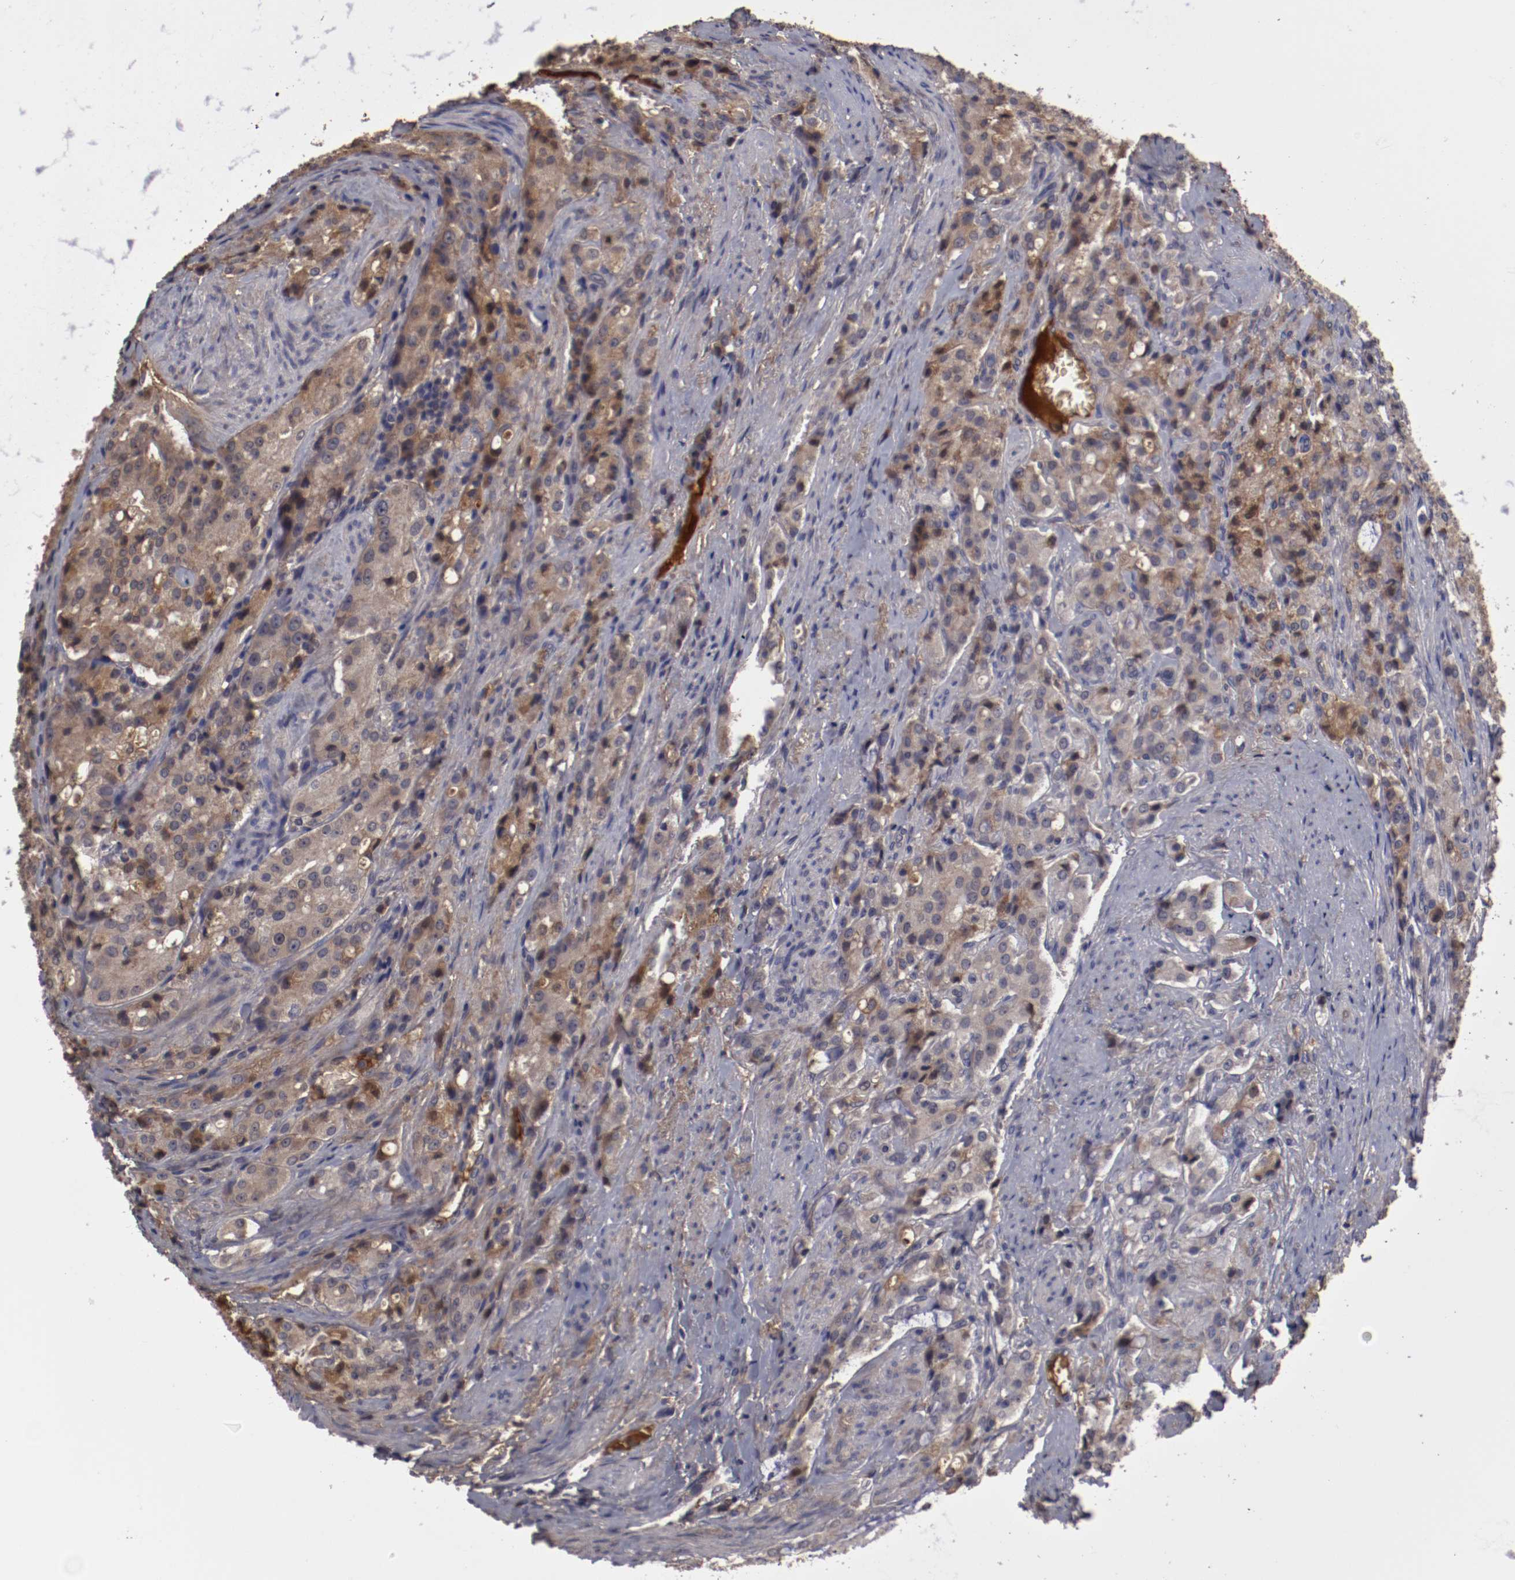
{"staining": {"intensity": "moderate", "quantity": "25%-75%", "location": "cytoplasmic/membranous"}, "tissue": "prostate cancer", "cell_type": "Tumor cells", "image_type": "cancer", "snomed": [{"axis": "morphology", "description": "Adenocarcinoma, Medium grade"}, {"axis": "topography", "description": "Prostate"}], "caption": "Prostate medium-grade adenocarcinoma tissue exhibits moderate cytoplasmic/membranous expression in approximately 25%-75% of tumor cells, visualized by immunohistochemistry.", "gene": "CP", "patient": {"sex": "male", "age": 72}}